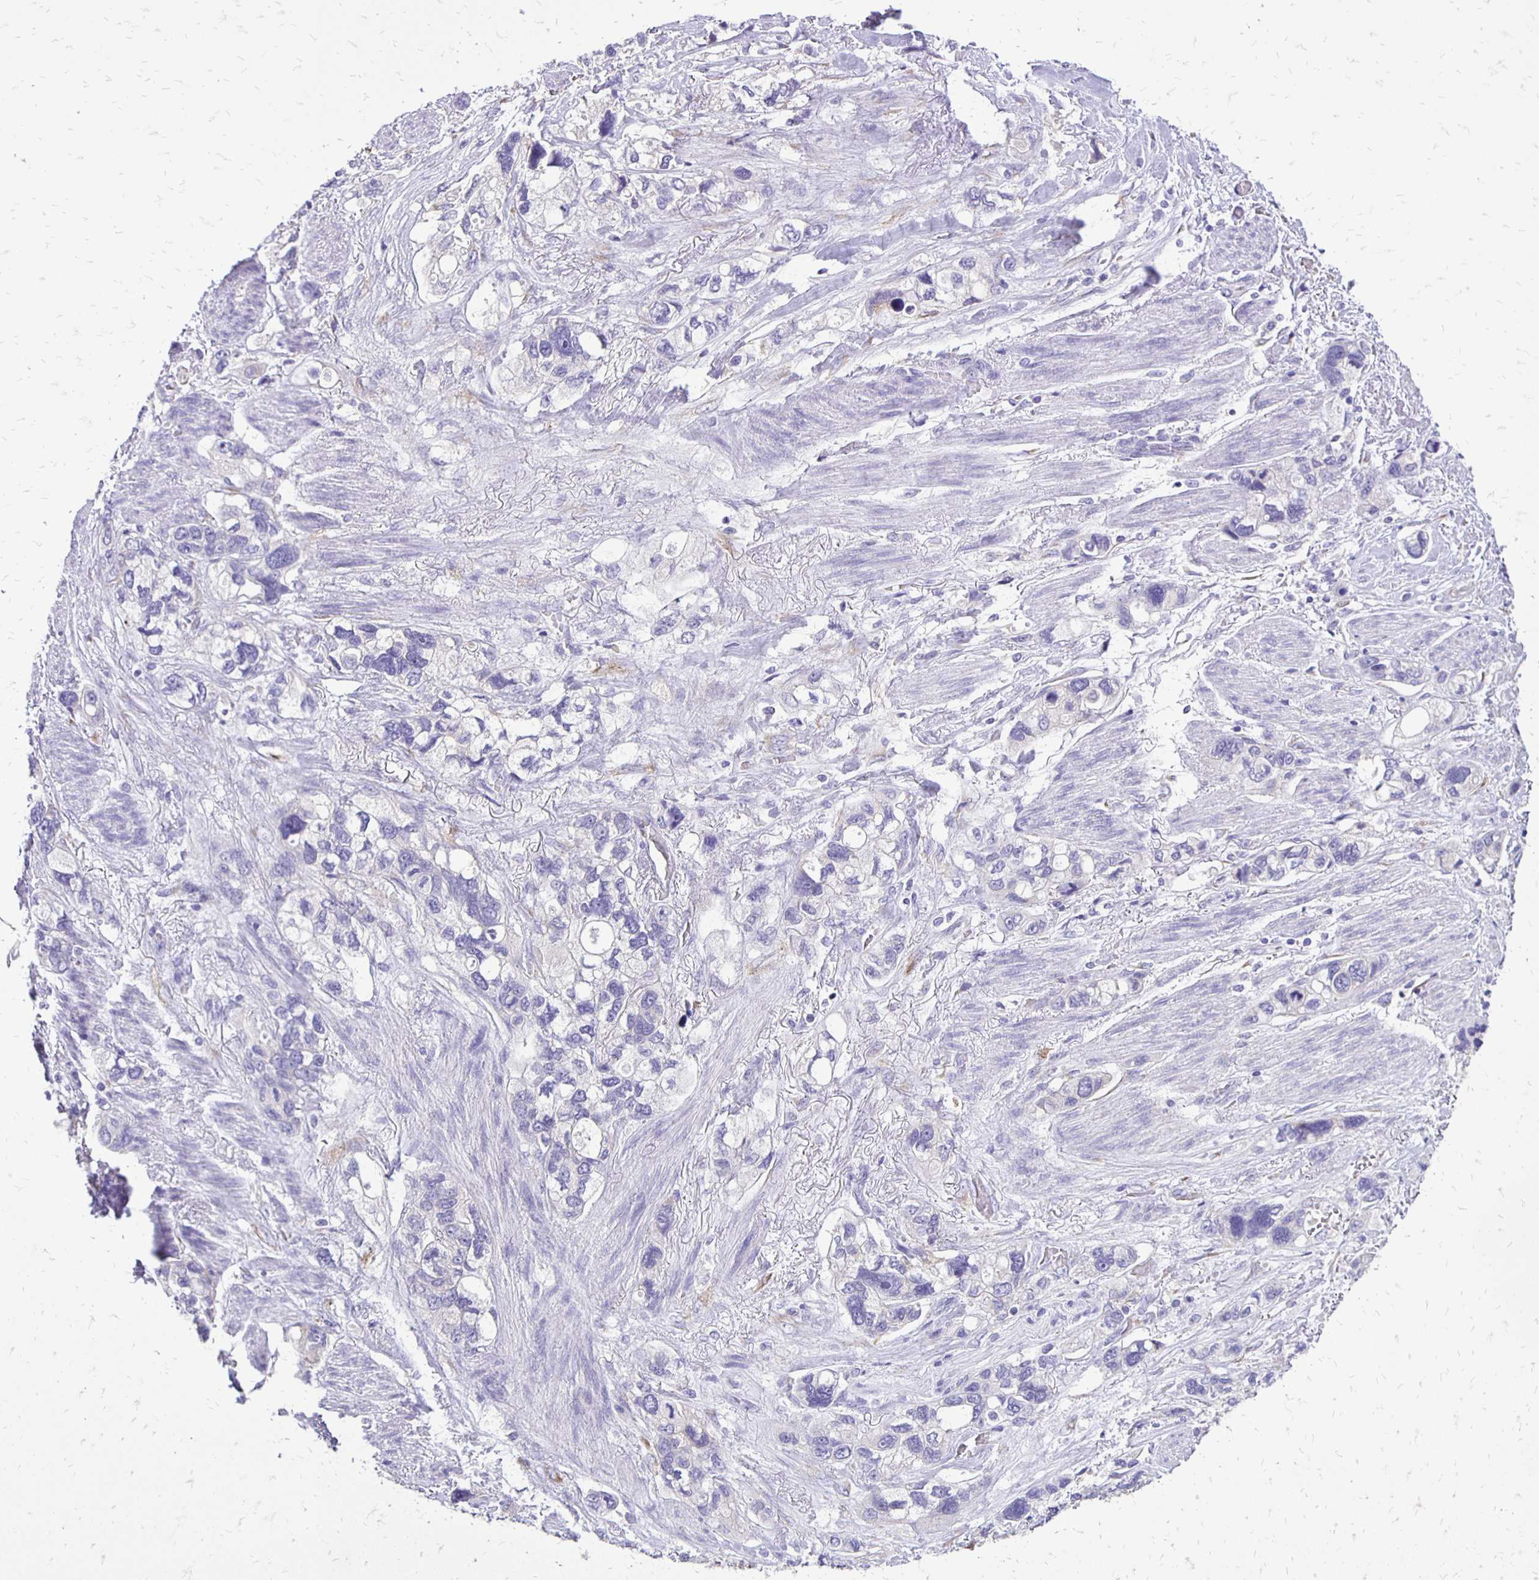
{"staining": {"intensity": "negative", "quantity": "none", "location": "none"}, "tissue": "stomach cancer", "cell_type": "Tumor cells", "image_type": "cancer", "snomed": [{"axis": "morphology", "description": "Adenocarcinoma, NOS"}, {"axis": "topography", "description": "Stomach, upper"}], "caption": "Immunohistochemistry of human adenocarcinoma (stomach) shows no staining in tumor cells.", "gene": "ANKRD45", "patient": {"sex": "female", "age": 81}}